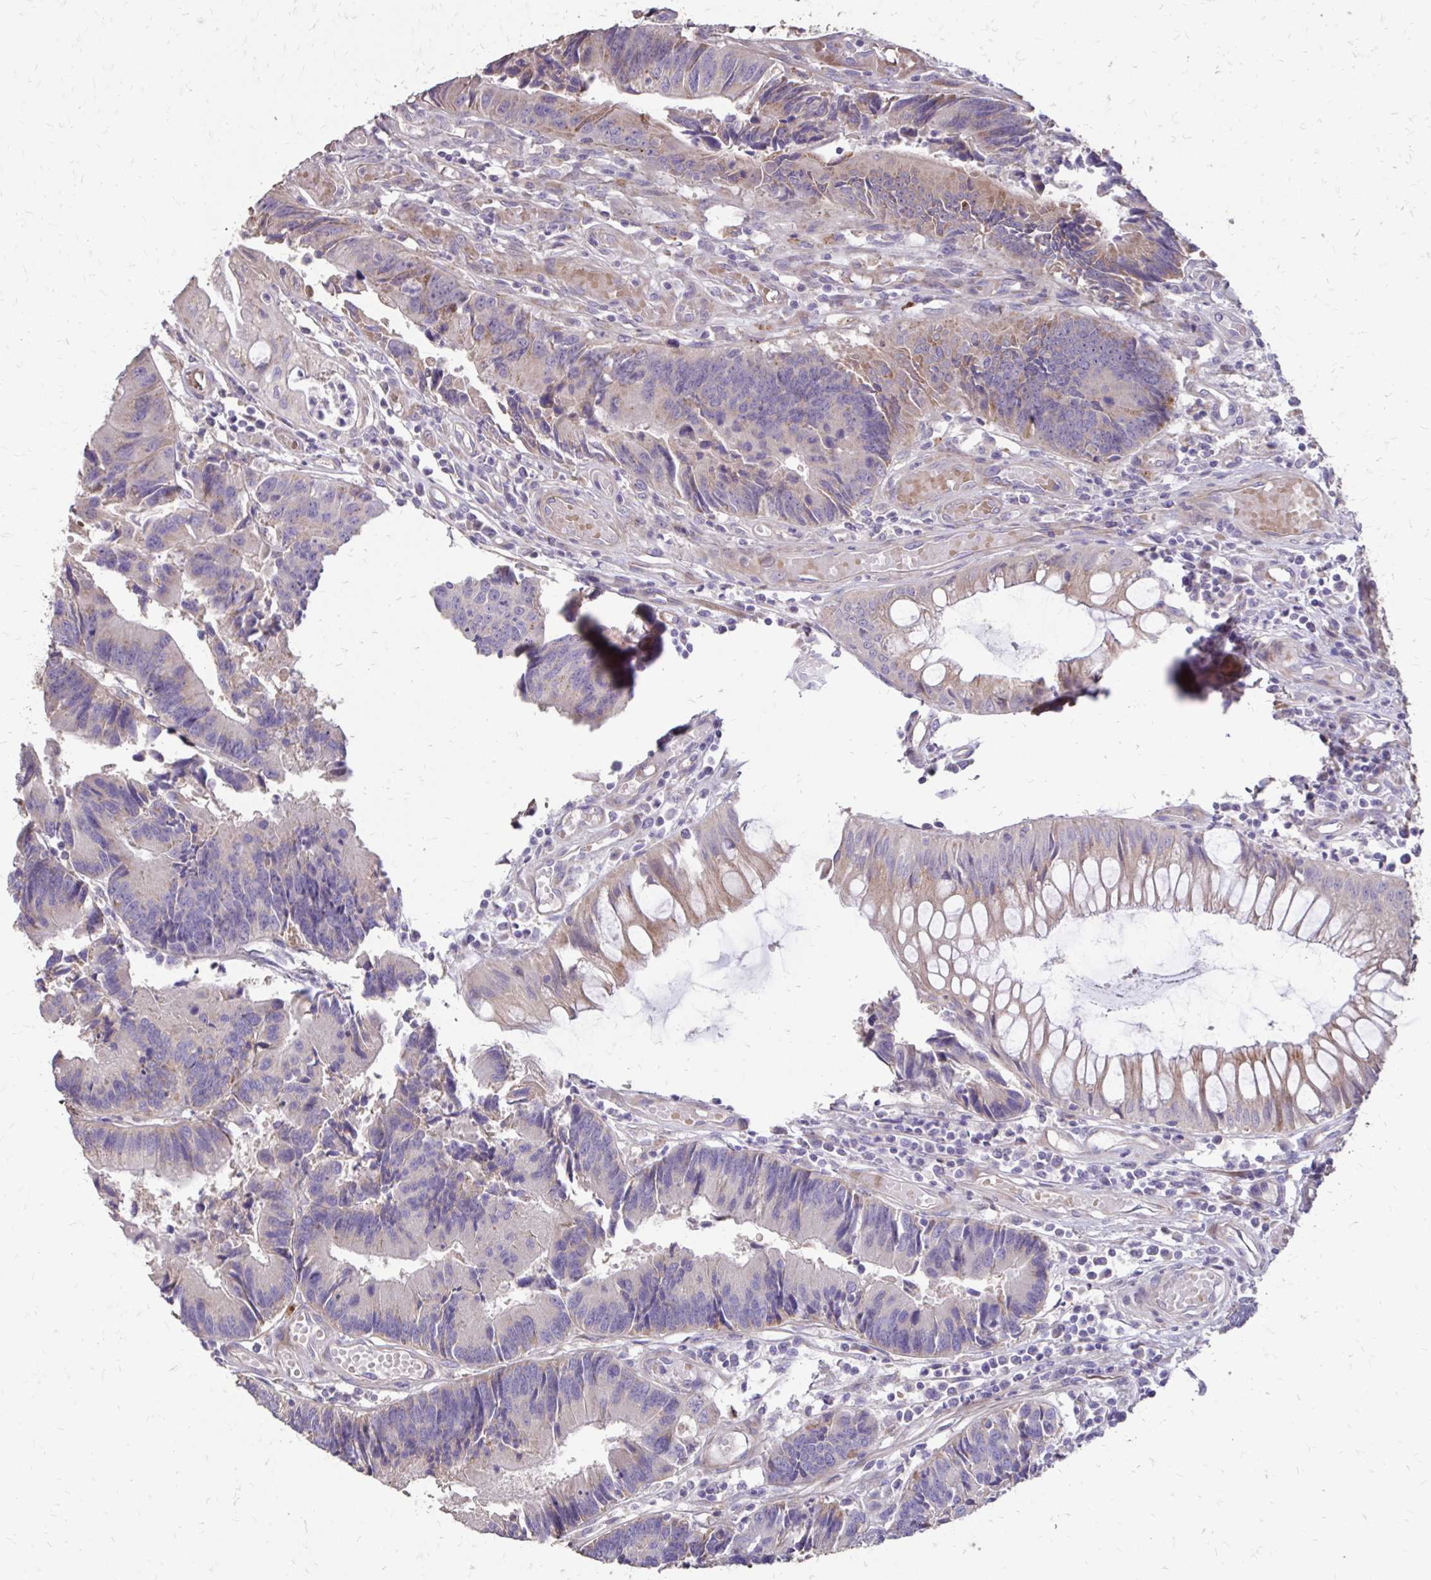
{"staining": {"intensity": "weak", "quantity": "<25%", "location": "cytoplasmic/membranous"}, "tissue": "colorectal cancer", "cell_type": "Tumor cells", "image_type": "cancer", "snomed": [{"axis": "morphology", "description": "Adenocarcinoma, NOS"}, {"axis": "topography", "description": "Colon"}], "caption": "Protein analysis of colorectal cancer (adenocarcinoma) exhibits no significant staining in tumor cells.", "gene": "MYORG", "patient": {"sex": "female", "age": 67}}